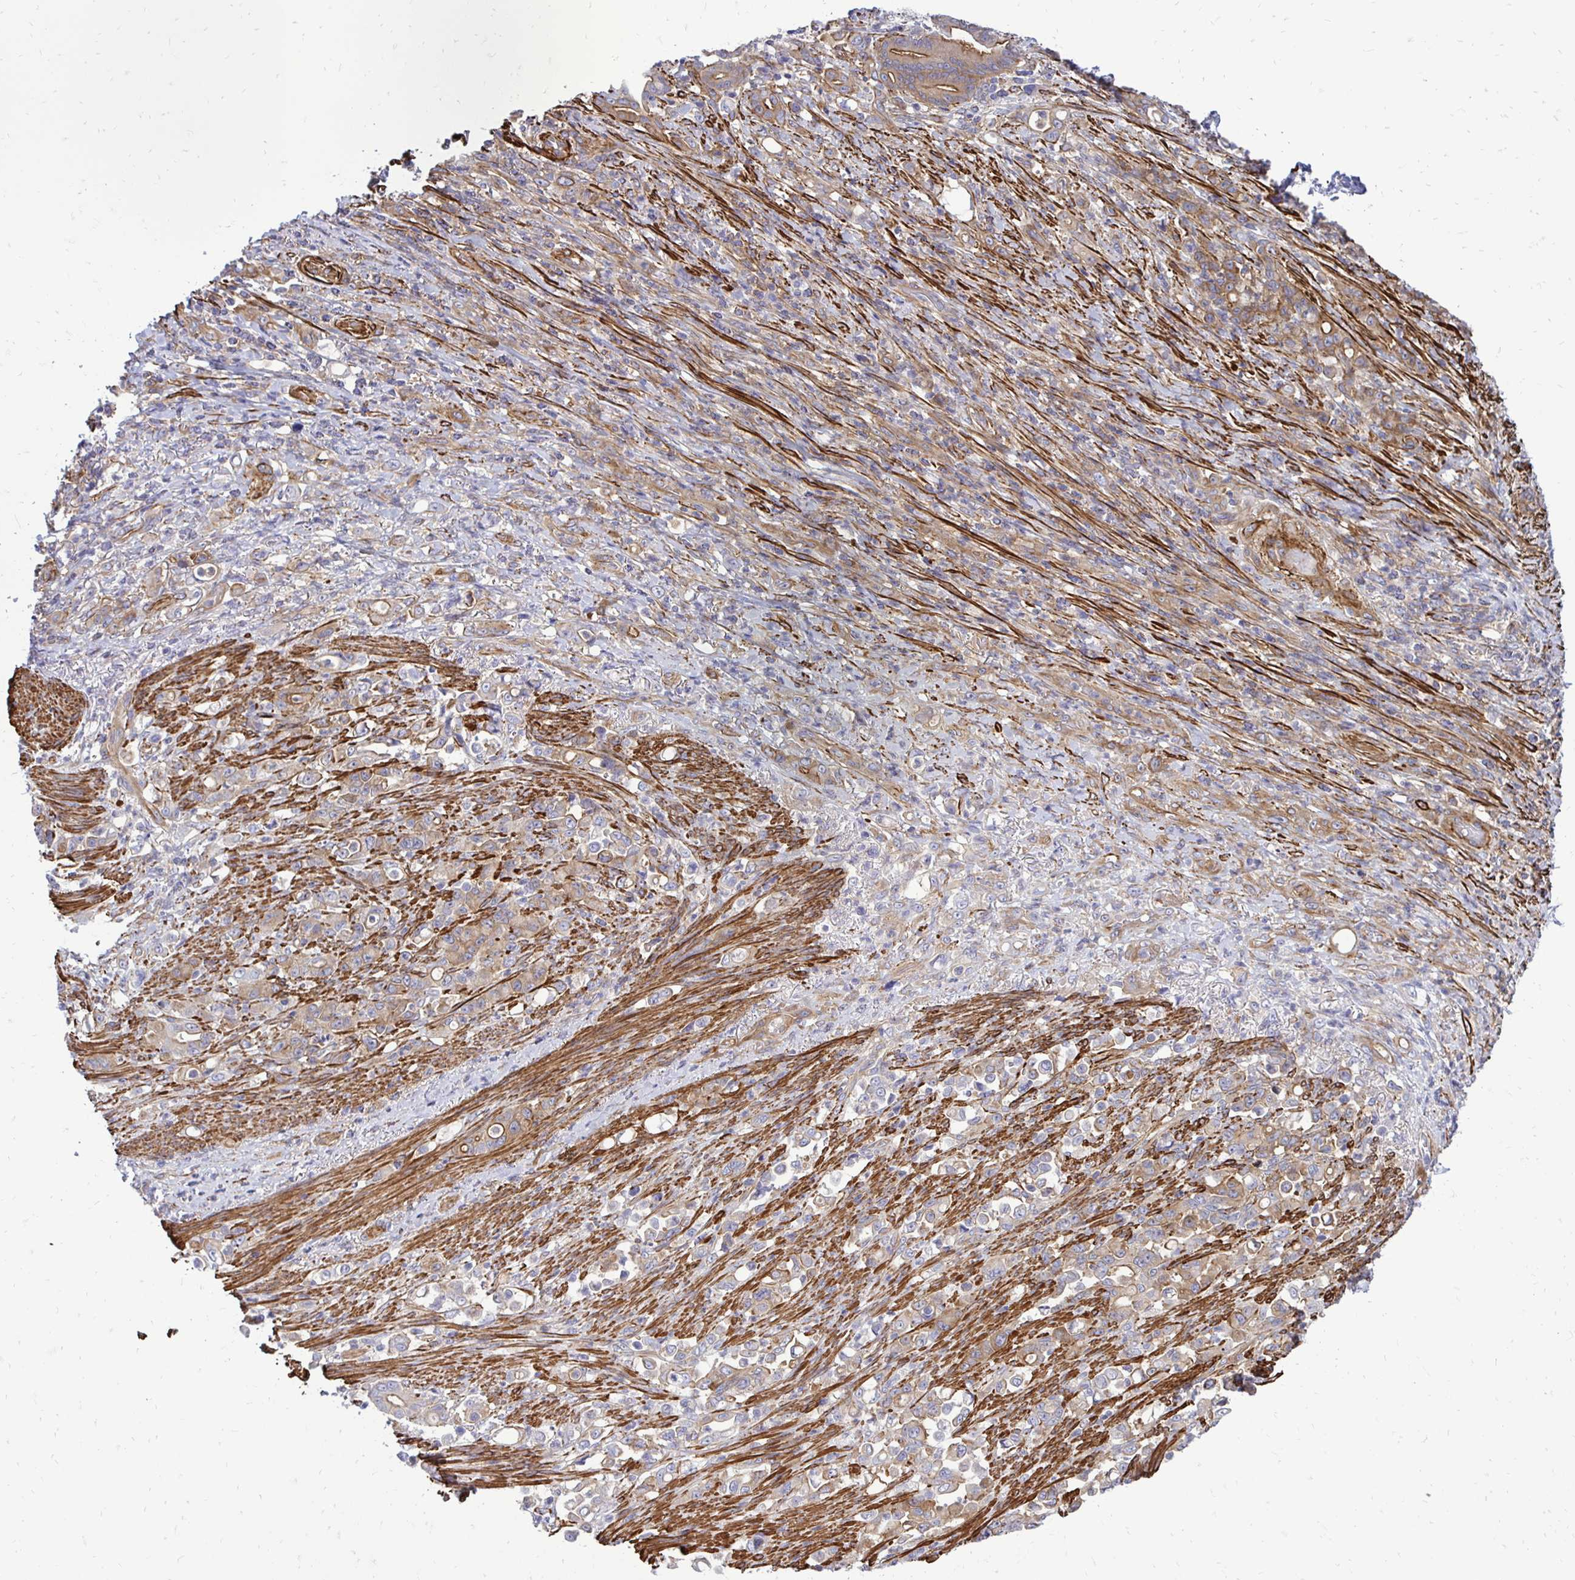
{"staining": {"intensity": "moderate", "quantity": "25%-75%", "location": "cytoplasmic/membranous"}, "tissue": "stomach cancer", "cell_type": "Tumor cells", "image_type": "cancer", "snomed": [{"axis": "morphology", "description": "Normal tissue, NOS"}, {"axis": "morphology", "description": "Adenocarcinoma, NOS"}, {"axis": "topography", "description": "Stomach"}], "caption": "Moderate cytoplasmic/membranous positivity for a protein is appreciated in about 25%-75% of tumor cells of stomach adenocarcinoma using immunohistochemistry (IHC).", "gene": "CTPS1", "patient": {"sex": "female", "age": 79}}